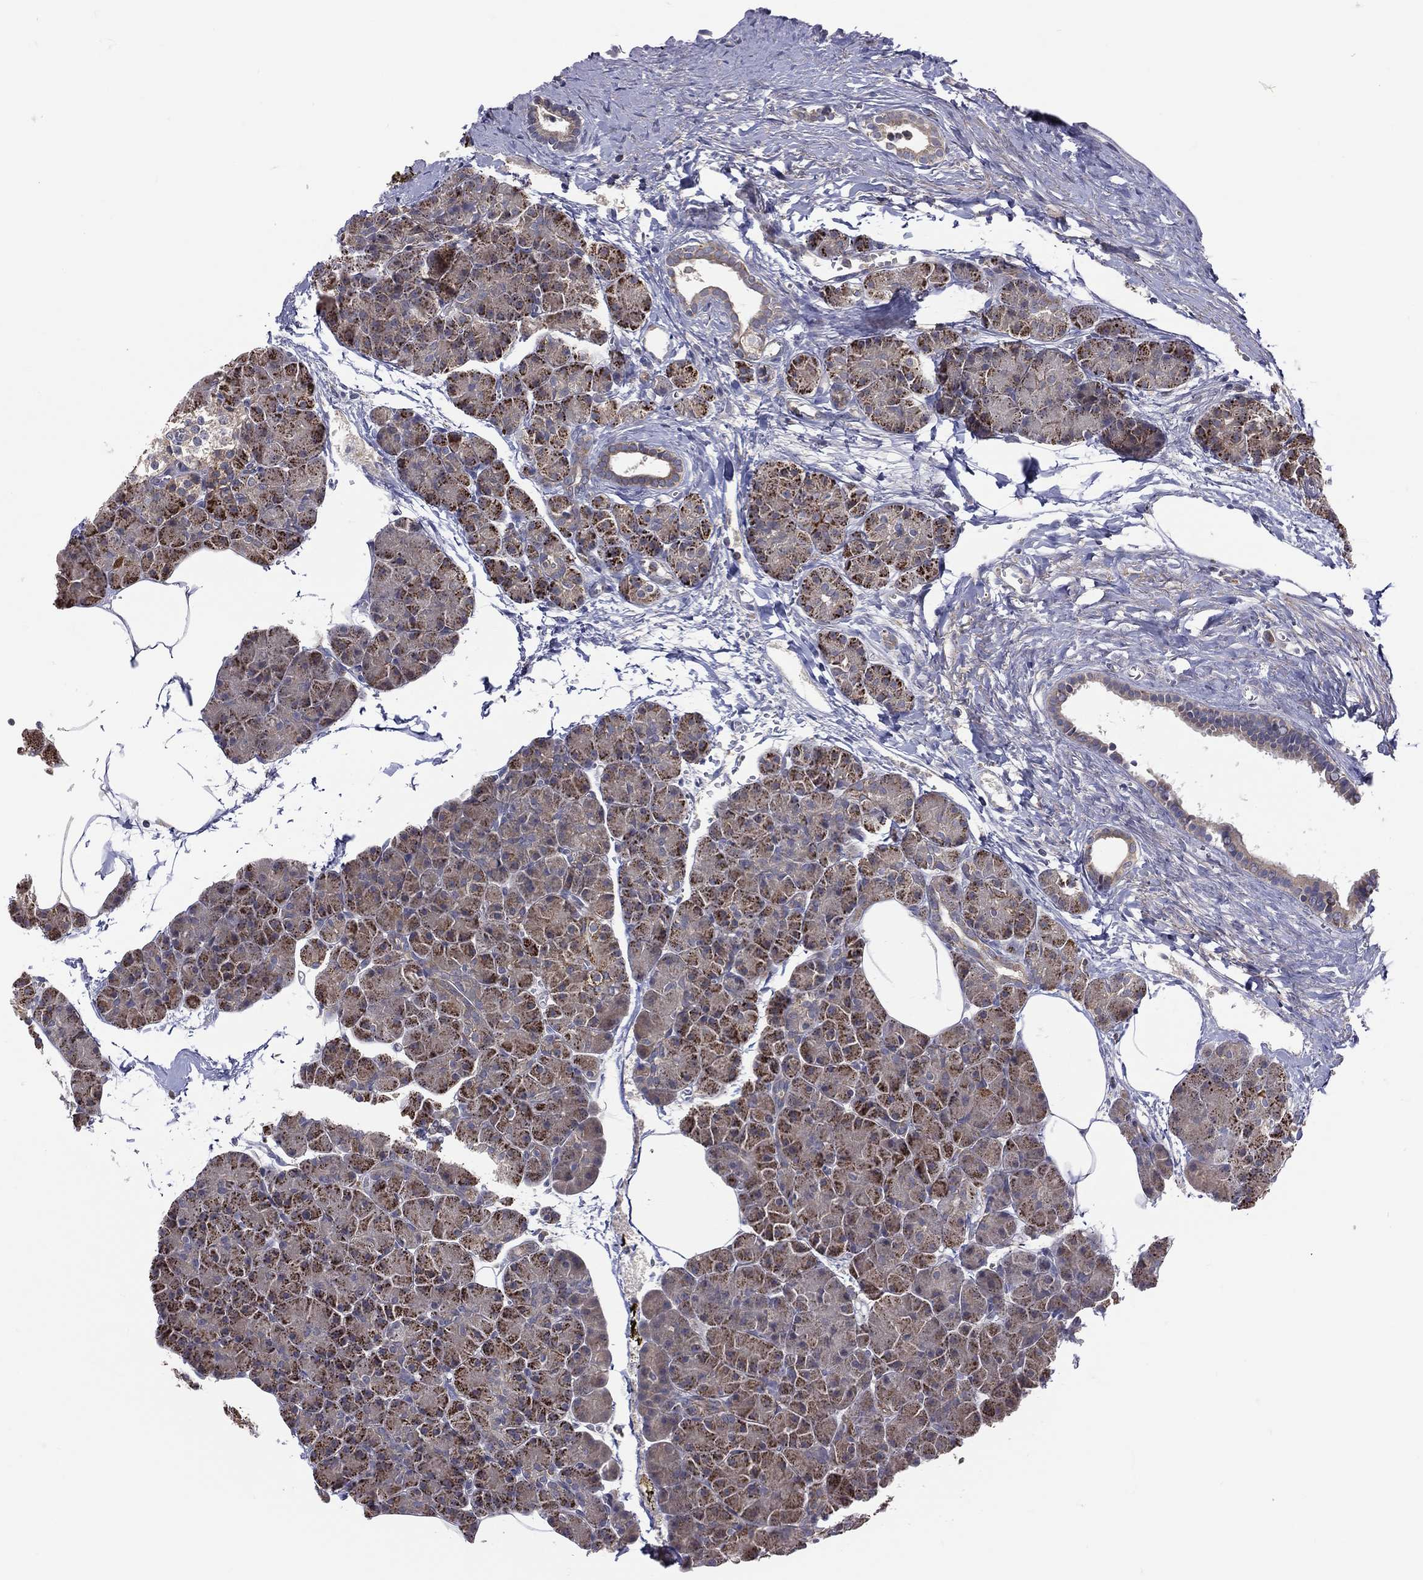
{"staining": {"intensity": "strong", "quantity": "25%-75%", "location": "cytoplasmic/membranous"}, "tissue": "pancreas", "cell_type": "Exocrine glandular cells", "image_type": "normal", "snomed": [{"axis": "morphology", "description": "Normal tissue, NOS"}, {"axis": "topography", "description": "Pancreas"}], "caption": "Immunohistochemical staining of normal human pancreas shows 25%-75% levels of strong cytoplasmic/membranous protein positivity in approximately 25%-75% of exocrine glandular cells. The staining was performed using DAB (3,3'-diaminobenzidine), with brown indicating positive protein expression. Nuclei are stained blue with hematoxylin.", "gene": "STARD3", "patient": {"sex": "female", "age": 45}}